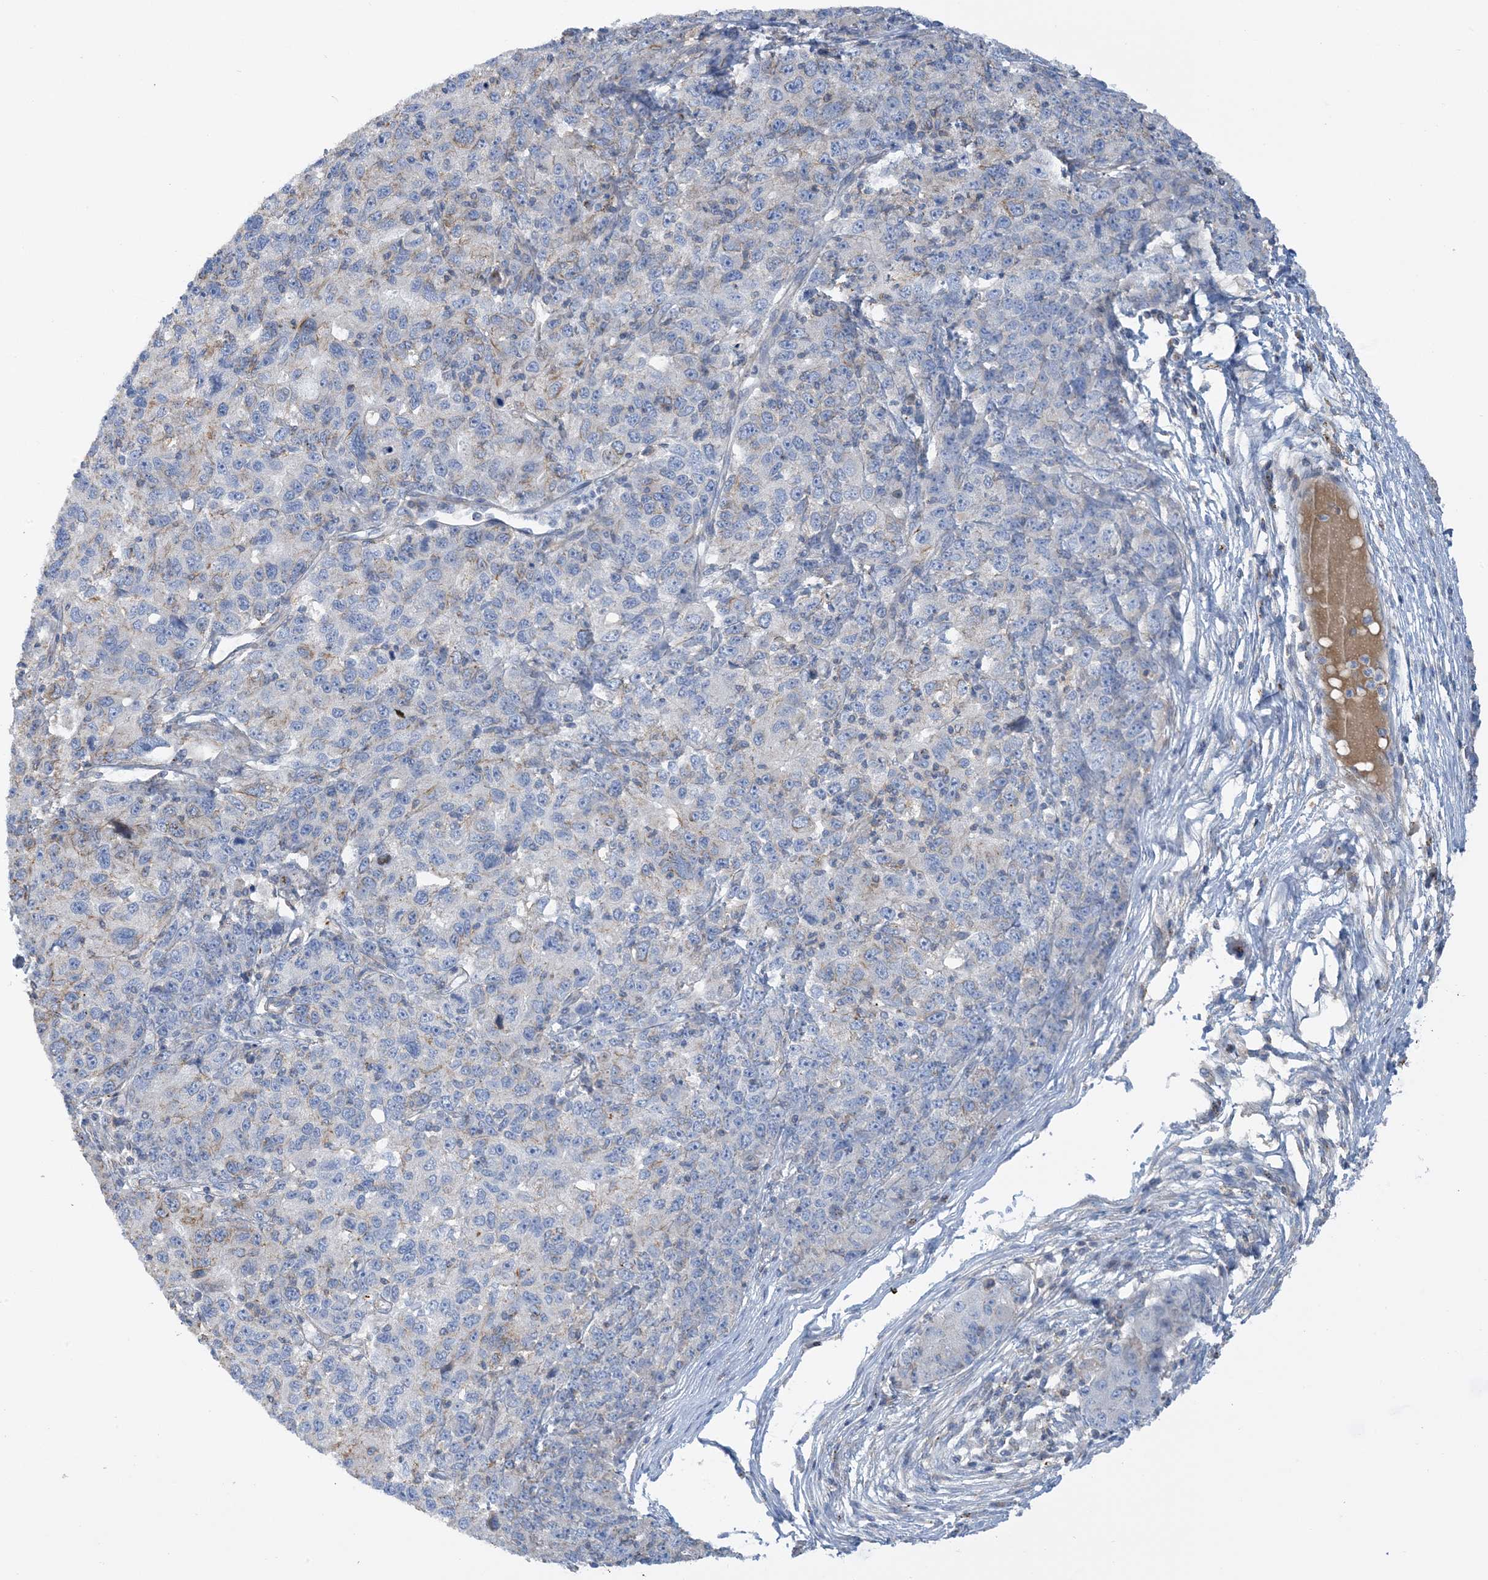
{"staining": {"intensity": "negative", "quantity": "none", "location": "none"}, "tissue": "ovarian cancer", "cell_type": "Tumor cells", "image_type": "cancer", "snomed": [{"axis": "morphology", "description": "Carcinoma, endometroid"}, {"axis": "topography", "description": "Ovary"}], "caption": "Immunohistochemical staining of human endometroid carcinoma (ovarian) reveals no significant expression in tumor cells.", "gene": "CALHM5", "patient": {"sex": "female", "age": 42}}